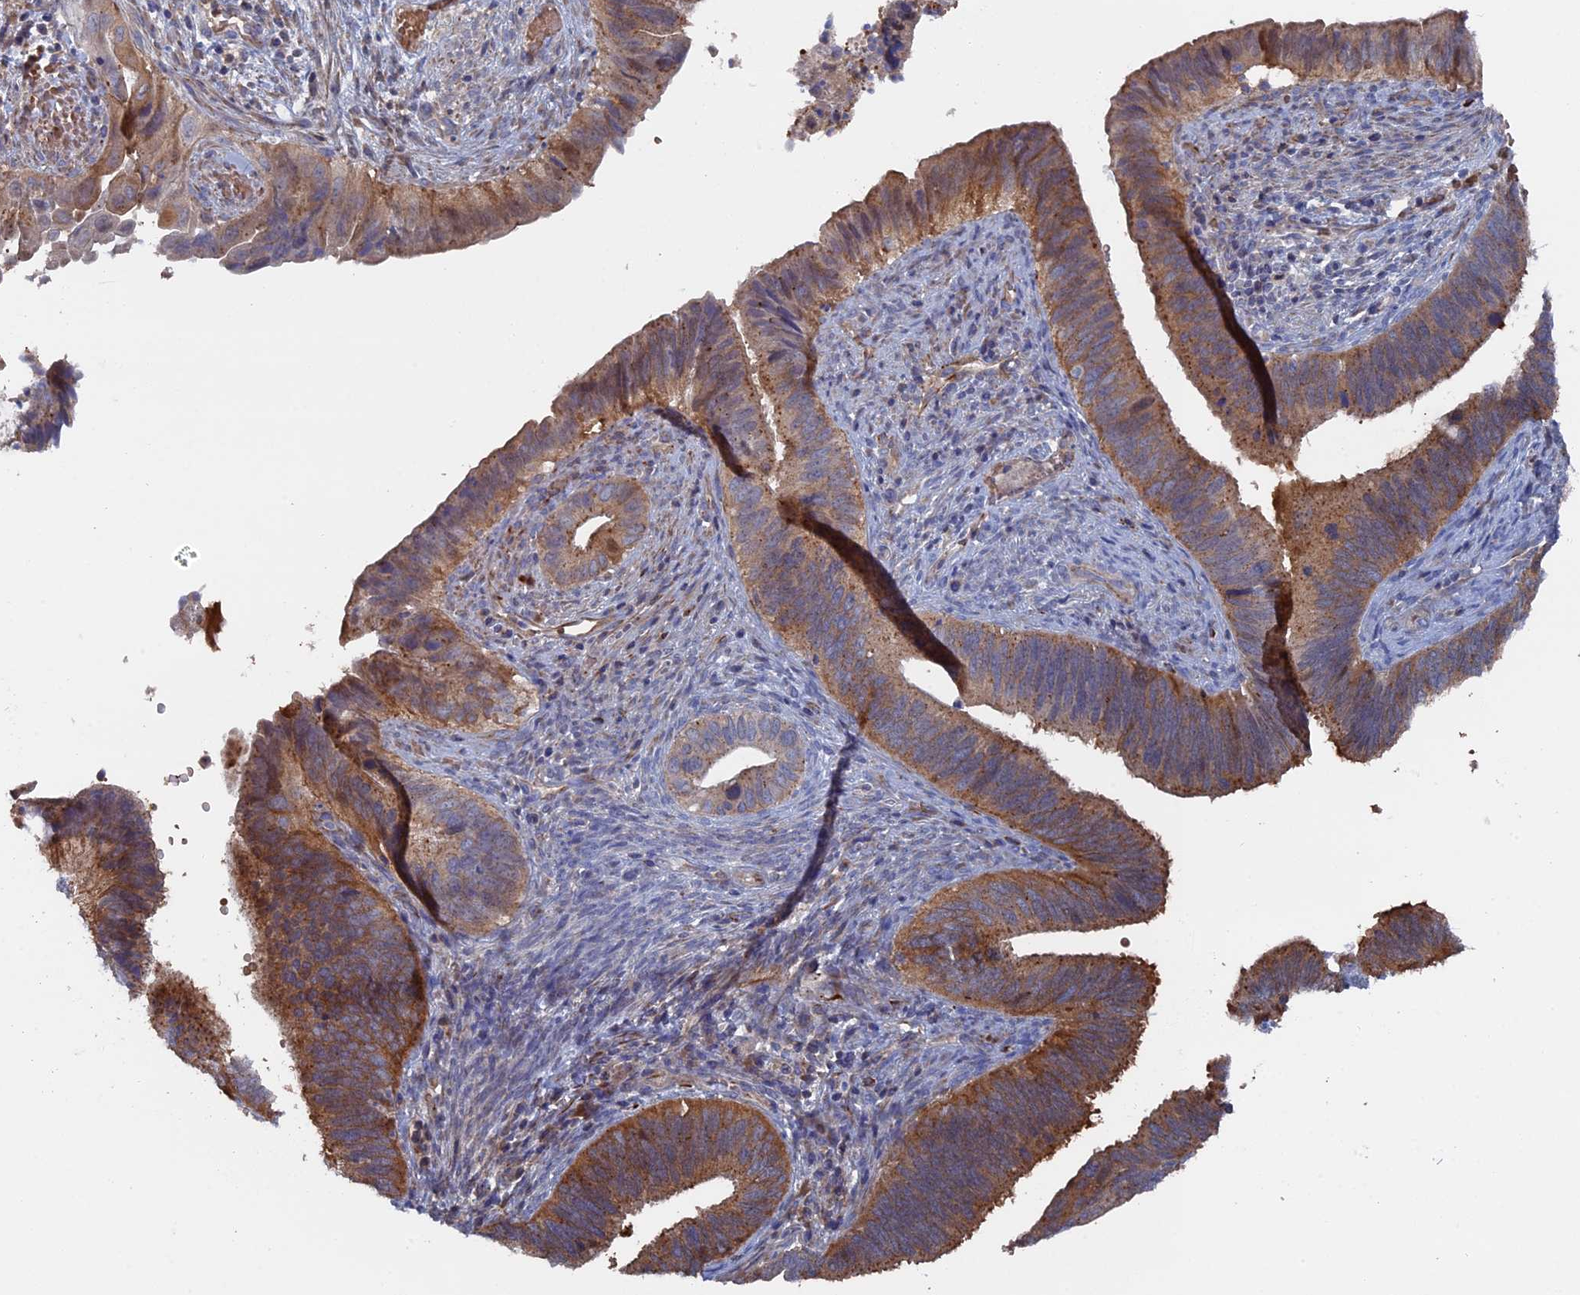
{"staining": {"intensity": "moderate", "quantity": ">75%", "location": "cytoplasmic/membranous"}, "tissue": "cervical cancer", "cell_type": "Tumor cells", "image_type": "cancer", "snomed": [{"axis": "morphology", "description": "Adenocarcinoma, NOS"}, {"axis": "topography", "description": "Cervix"}], "caption": "Immunohistochemistry micrograph of neoplastic tissue: human cervical cancer (adenocarcinoma) stained using immunohistochemistry exhibits medium levels of moderate protein expression localized specifically in the cytoplasmic/membranous of tumor cells, appearing as a cytoplasmic/membranous brown color.", "gene": "SMG9", "patient": {"sex": "female", "age": 42}}